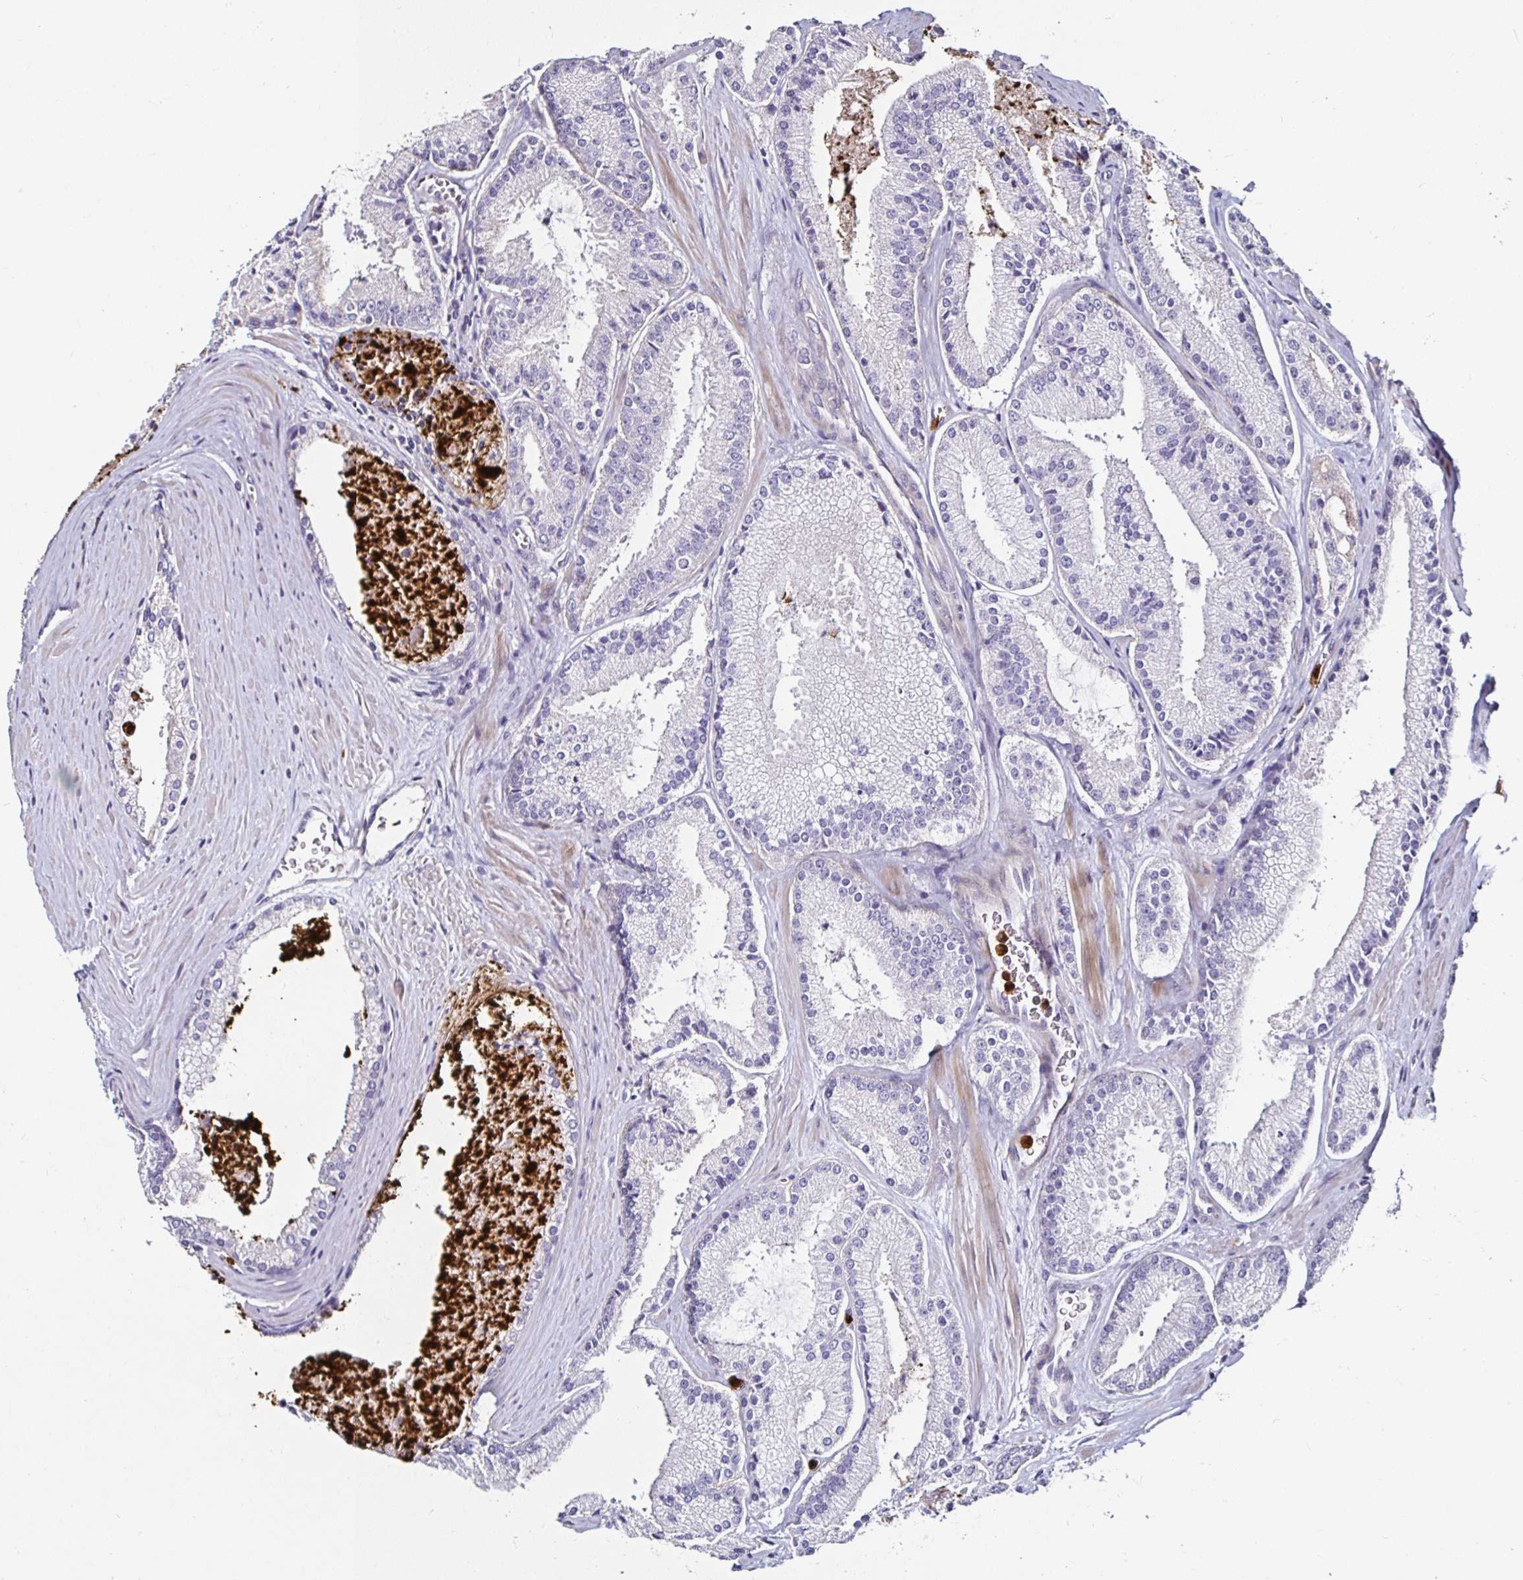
{"staining": {"intensity": "negative", "quantity": "none", "location": "none"}, "tissue": "prostate cancer", "cell_type": "Tumor cells", "image_type": "cancer", "snomed": [{"axis": "morphology", "description": "Adenocarcinoma, High grade"}, {"axis": "topography", "description": "Prostate"}], "caption": "The image displays no staining of tumor cells in prostate cancer.", "gene": "TLR4", "patient": {"sex": "male", "age": 73}}